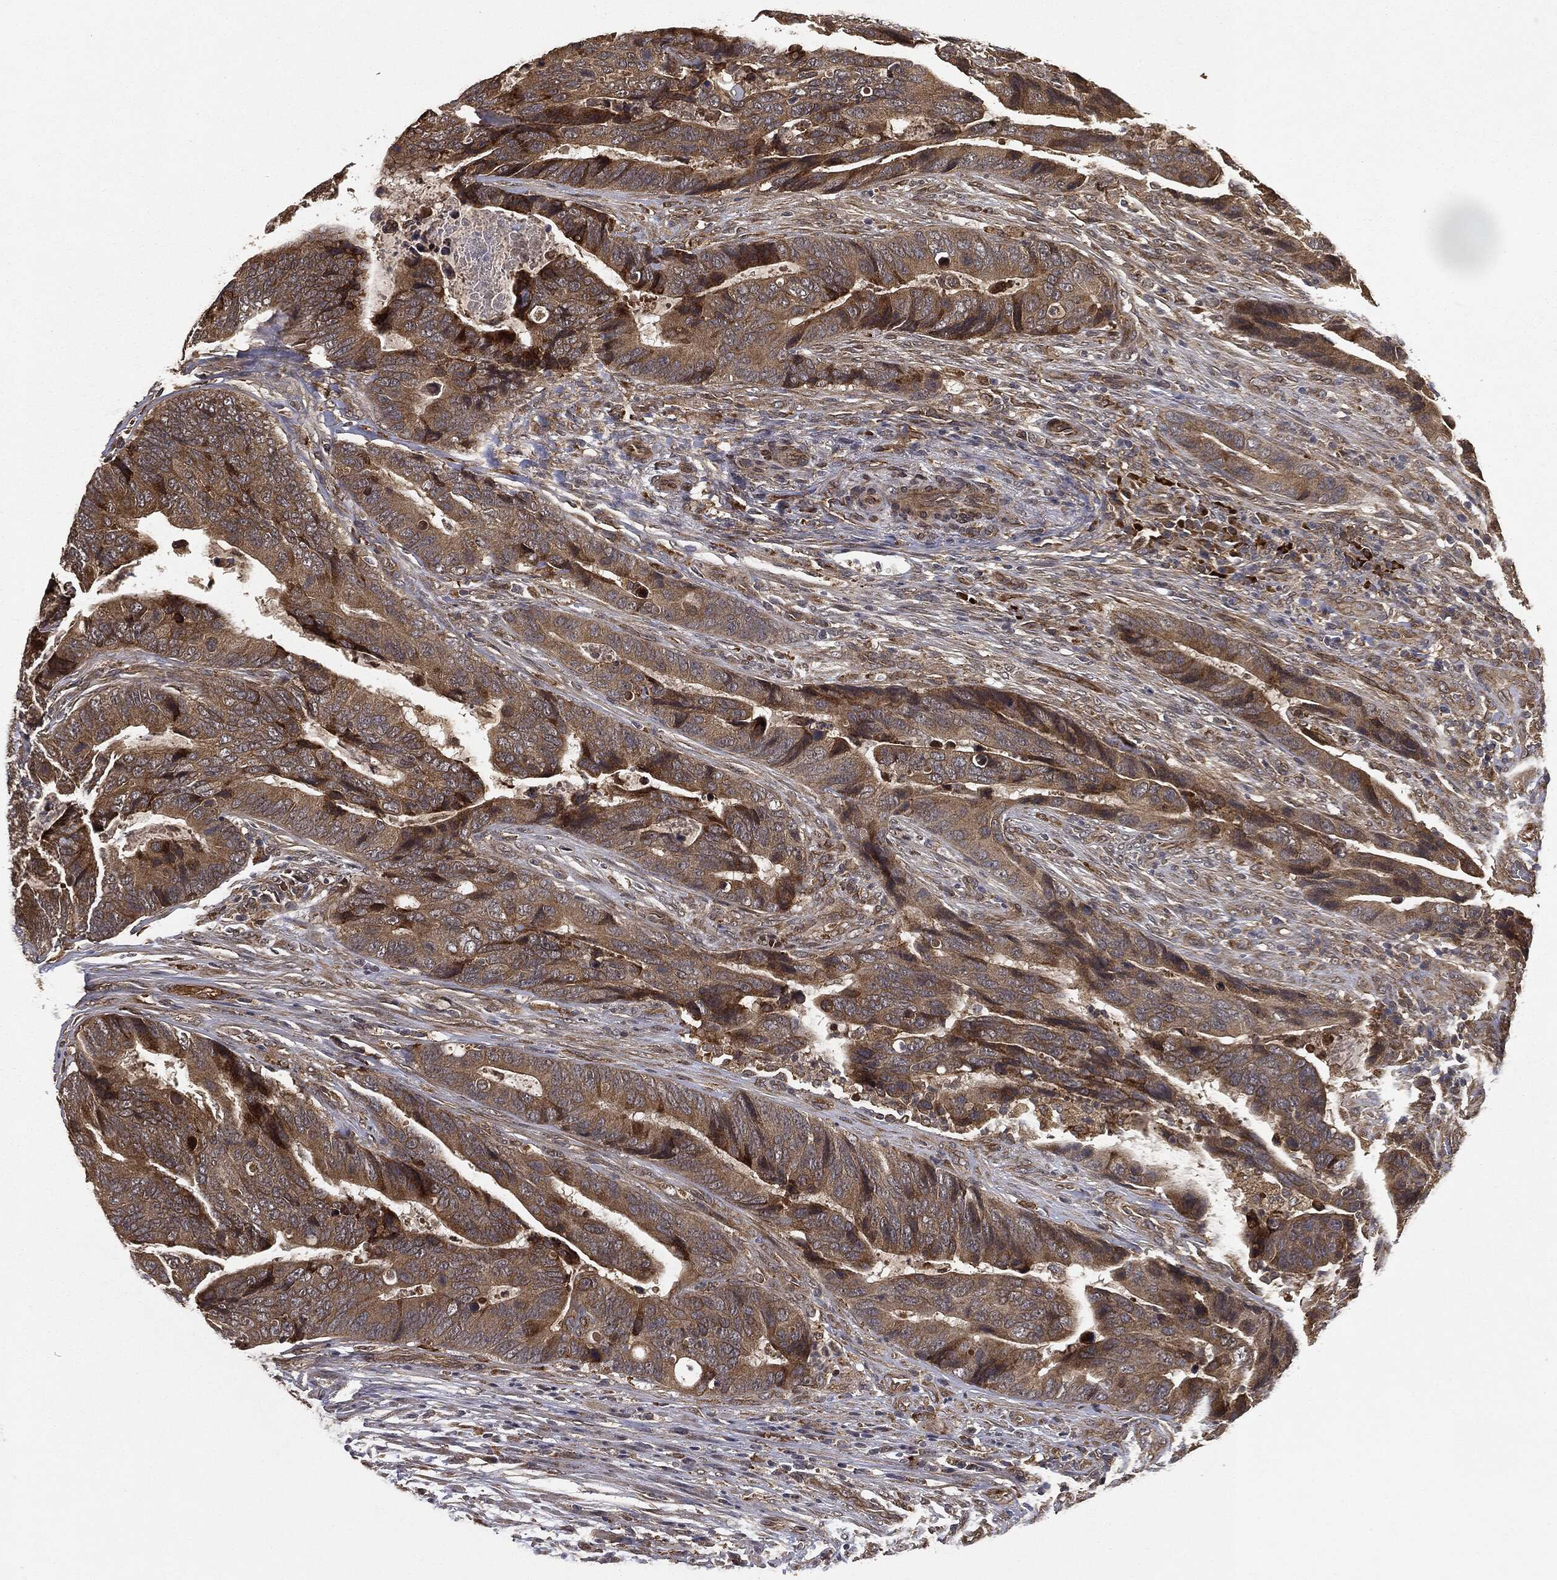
{"staining": {"intensity": "moderate", "quantity": ">75%", "location": "cytoplasmic/membranous"}, "tissue": "colorectal cancer", "cell_type": "Tumor cells", "image_type": "cancer", "snomed": [{"axis": "morphology", "description": "Adenocarcinoma, NOS"}, {"axis": "topography", "description": "Colon"}], "caption": "Immunohistochemical staining of human adenocarcinoma (colorectal) reveals moderate cytoplasmic/membranous protein positivity in approximately >75% of tumor cells.", "gene": "MIER2", "patient": {"sex": "female", "age": 56}}